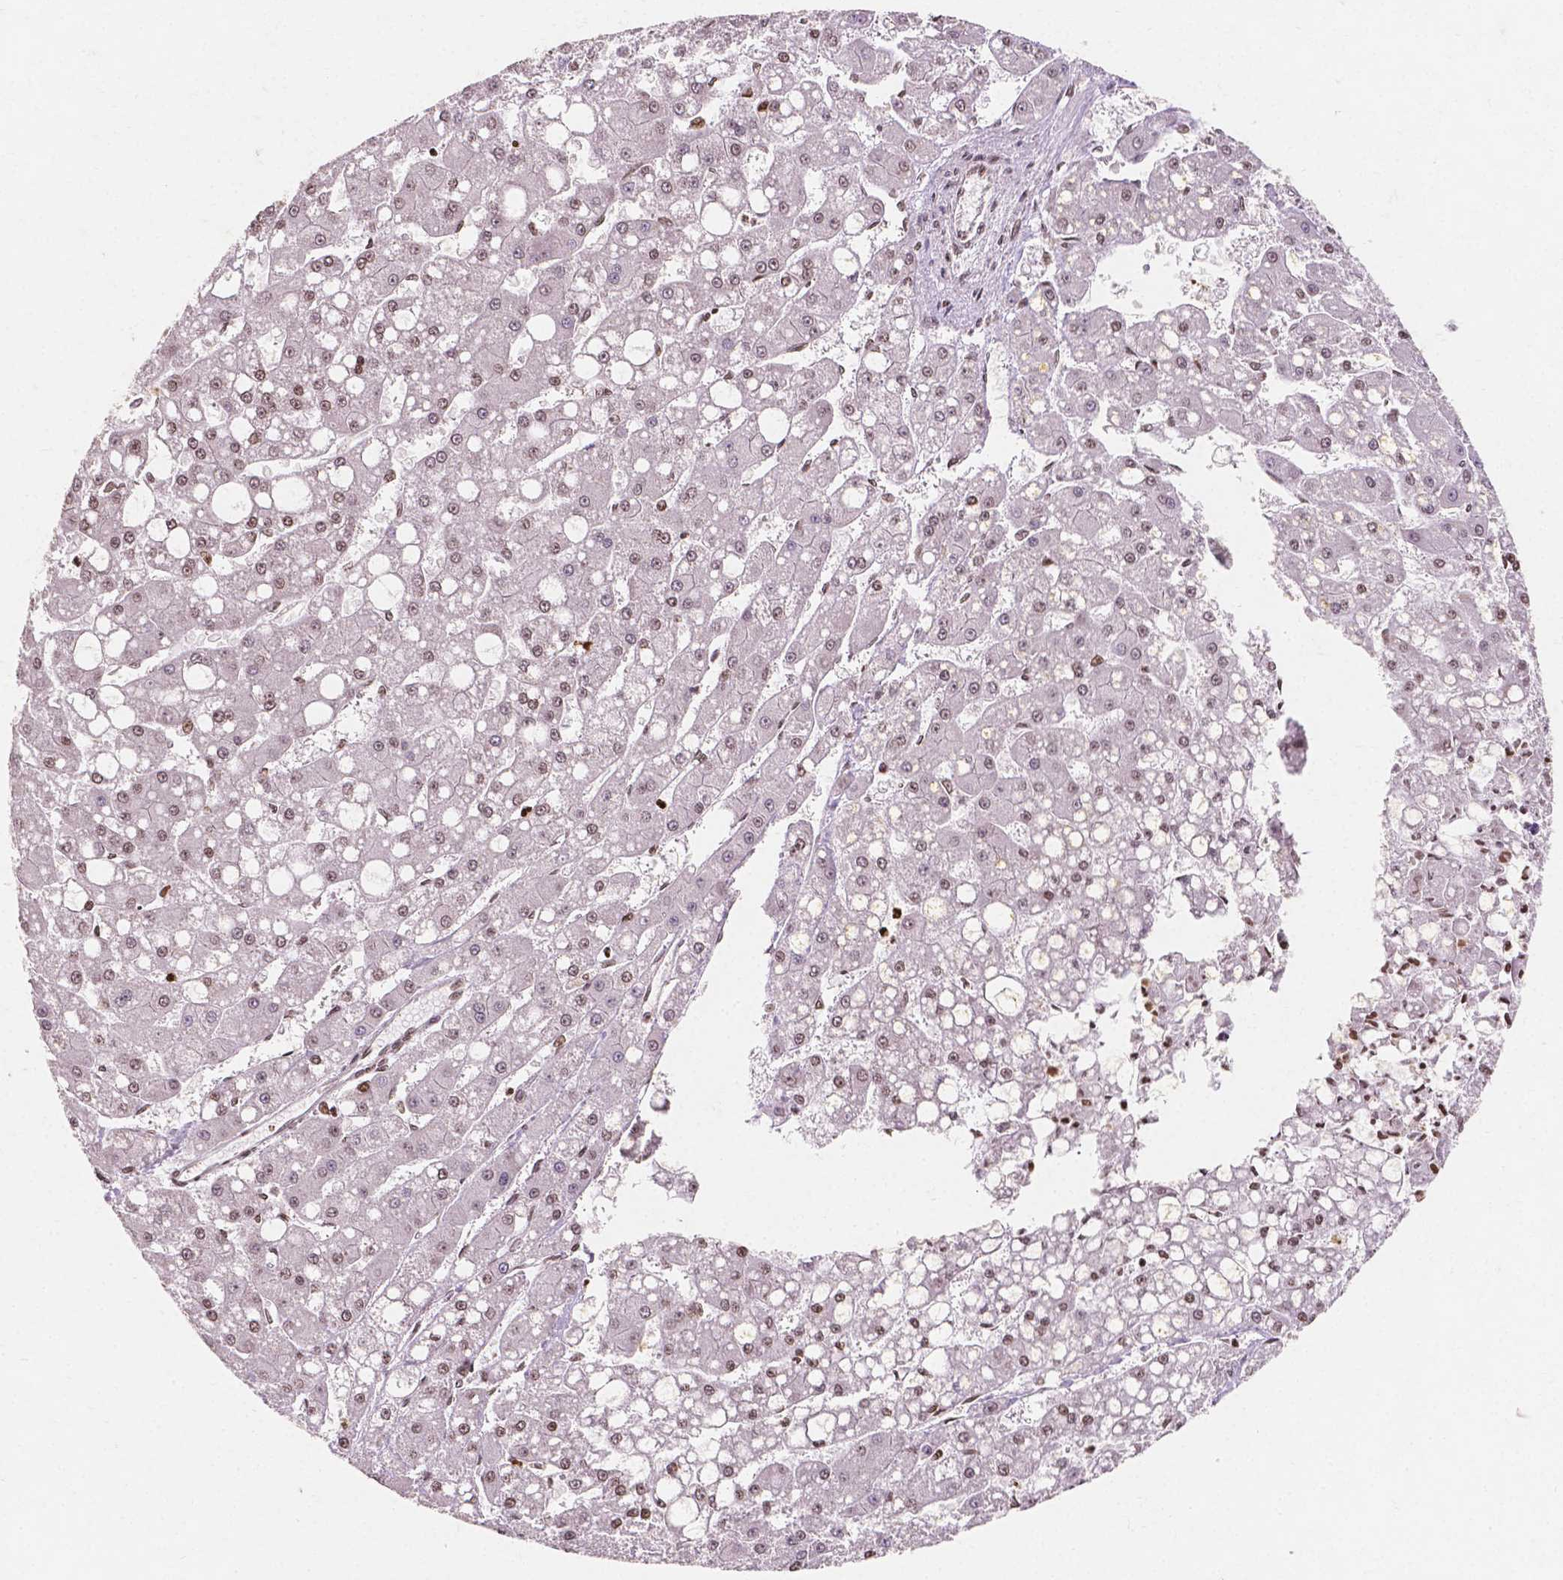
{"staining": {"intensity": "moderate", "quantity": "25%-75%", "location": "nuclear"}, "tissue": "liver cancer", "cell_type": "Tumor cells", "image_type": "cancer", "snomed": [{"axis": "morphology", "description": "Carcinoma, Hepatocellular, NOS"}, {"axis": "topography", "description": "Liver"}], "caption": "IHC image of neoplastic tissue: liver cancer stained using immunohistochemistry reveals medium levels of moderate protein expression localized specifically in the nuclear of tumor cells, appearing as a nuclear brown color.", "gene": "PTPN18", "patient": {"sex": "male", "age": 67}}